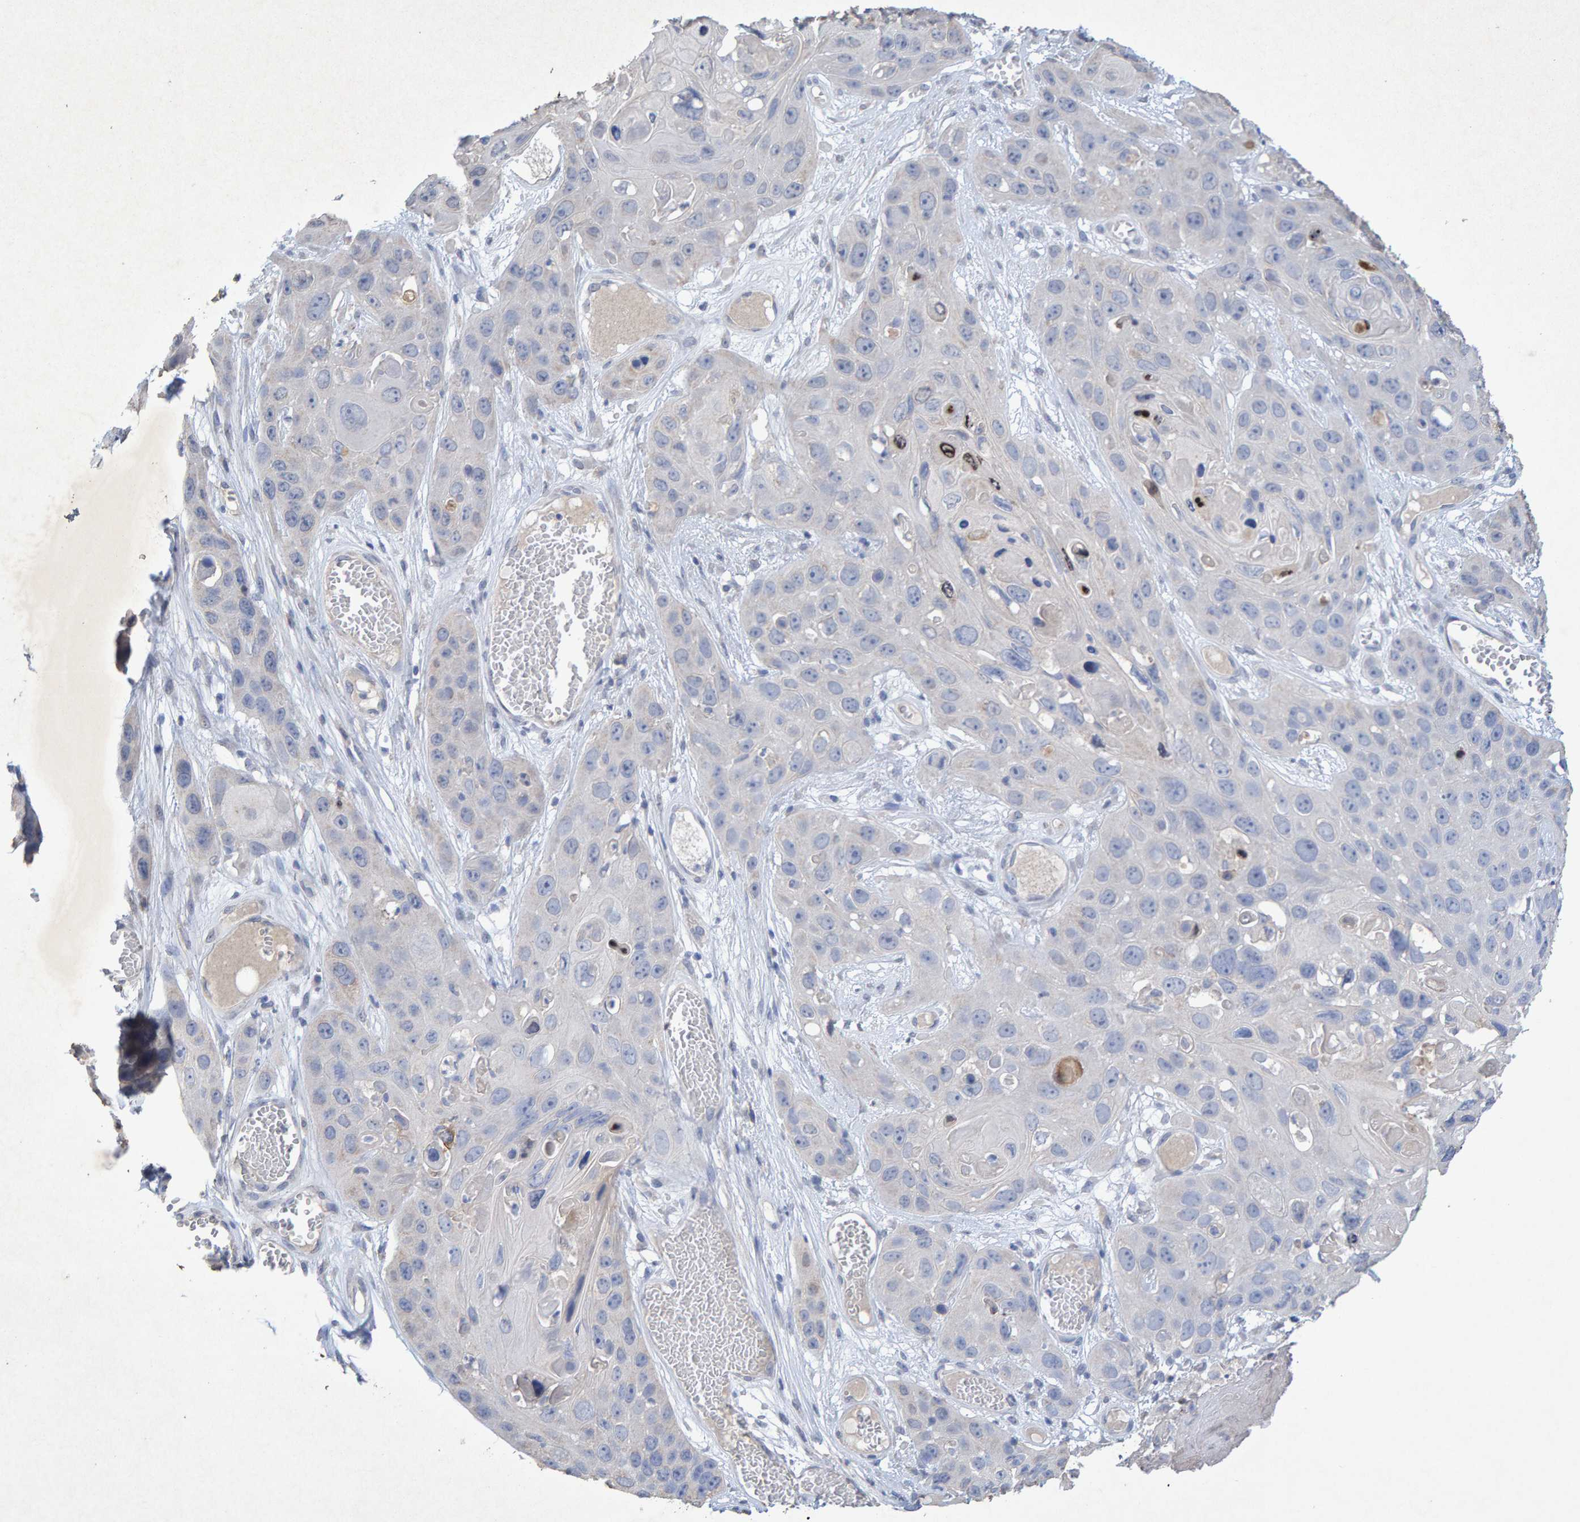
{"staining": {"intensity": "negative", "quantity": "none", "location": "none"}, "tissue": "skin cancer", "cell_type": "Tumor cells", "image_type": "cancer", "snomed": [{"axis": "morphology", "description": "Squamous cell carcinoma, NOS"}, {"axis": "topography", "description": "Skin"}], "caption": "IHC histopathology image of human skin cancer stained for a protein (brown), which reveals no positivity in tumor cells.", "gene": "CTH", "patient": {"sex": "male", "age": 55}}